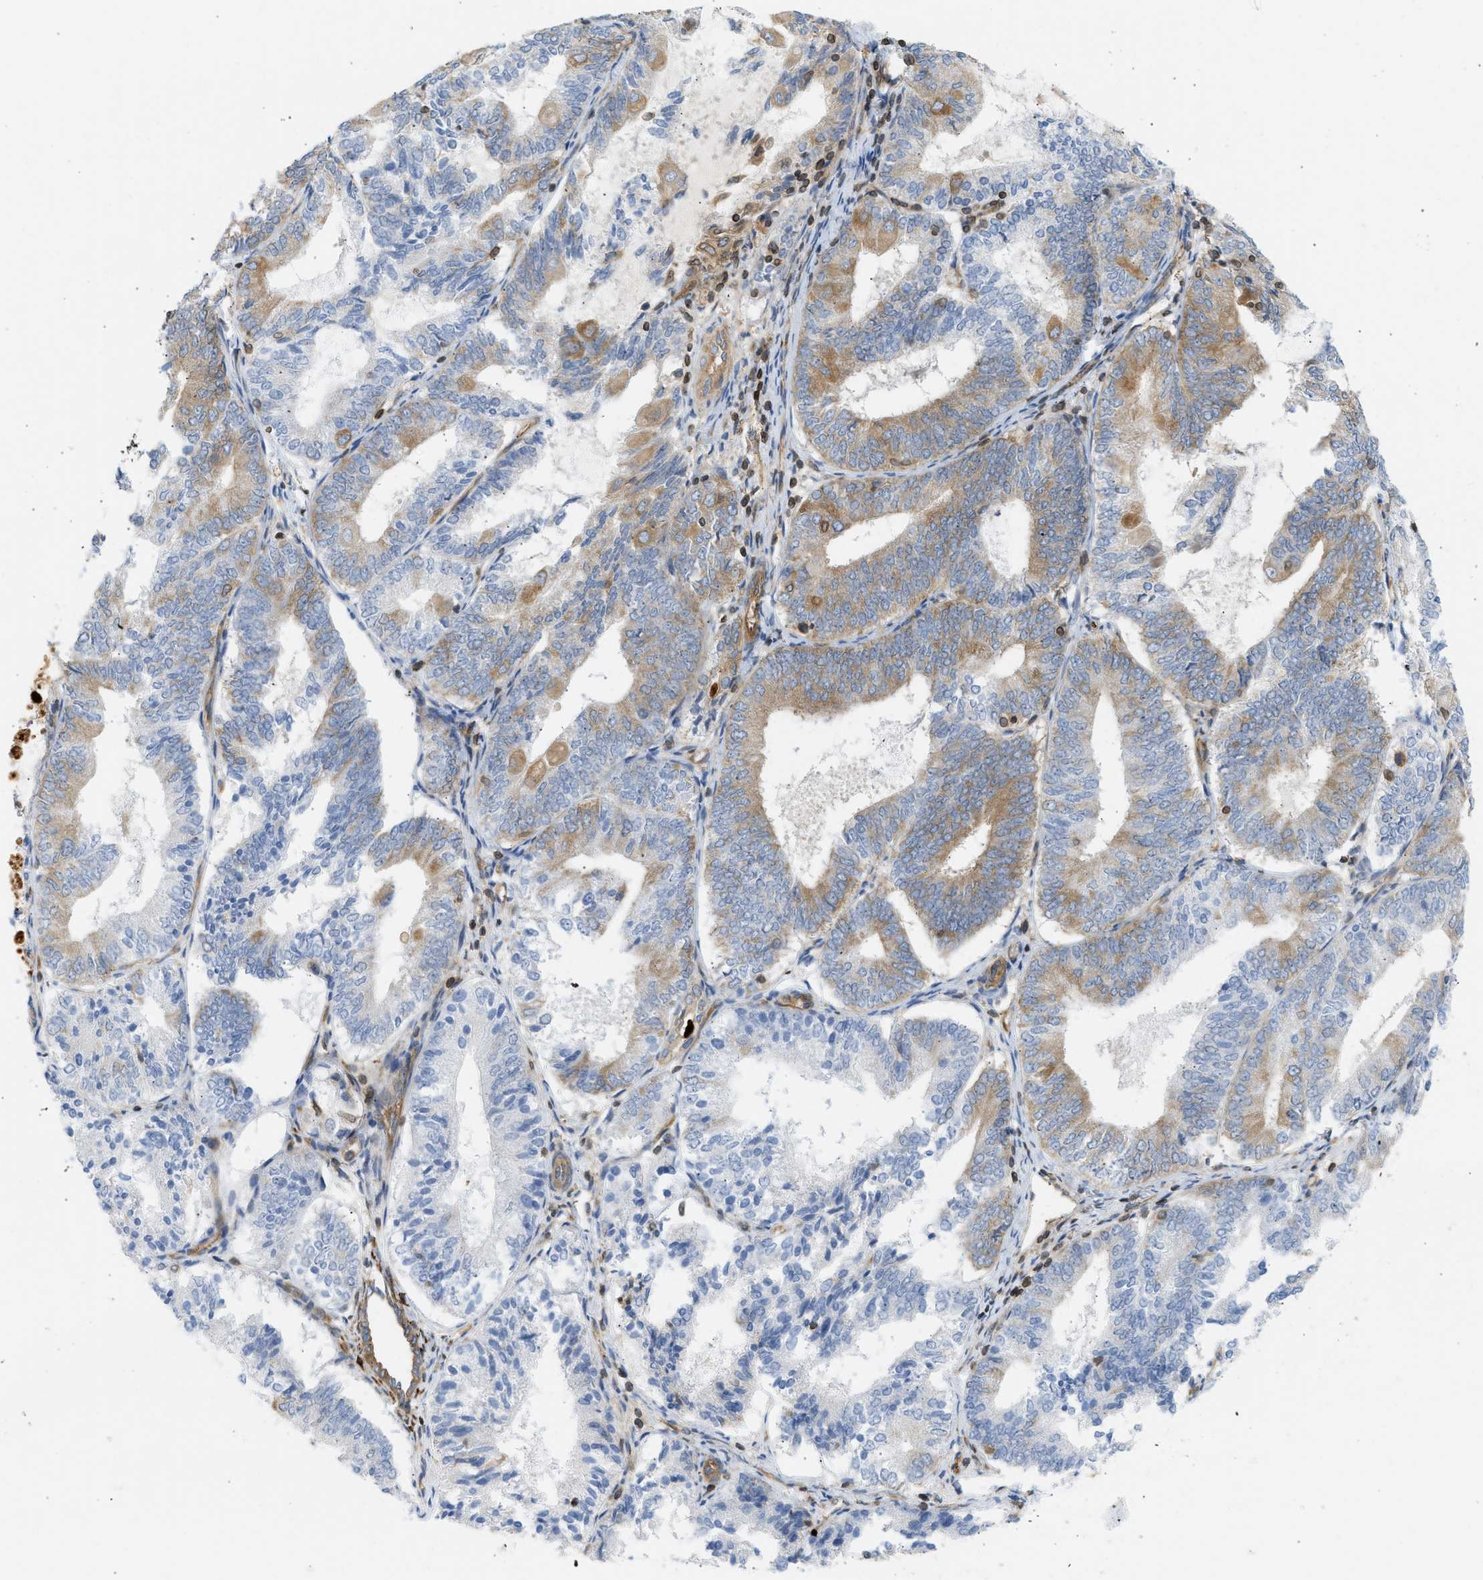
{"staining": {"intensity": "moderate", "quantity": "25%-75%", "location": "cytoplasmic/membranous"}, "tissue": "endometrial cancer", "cell_type": "Tumor cells", "image_type": "cancer", "snomed": [{"axis": "morphology", "description": "Adenocarcinoma, NOS"}, {"axis": "topography", "description": "Endometrium"}], "caption": "High-power microscopy captured an IHC micrograph of endometrial cancer (adenocarcinoma), revealing moderate cytoplasmic/membranous positivity in approximately 25%-75% of tumor cells. (DAB = brown stain, brightfield microscopy at high magnification).", "gene": "STRN", "patient": {"sex": "female", "age": 81}}